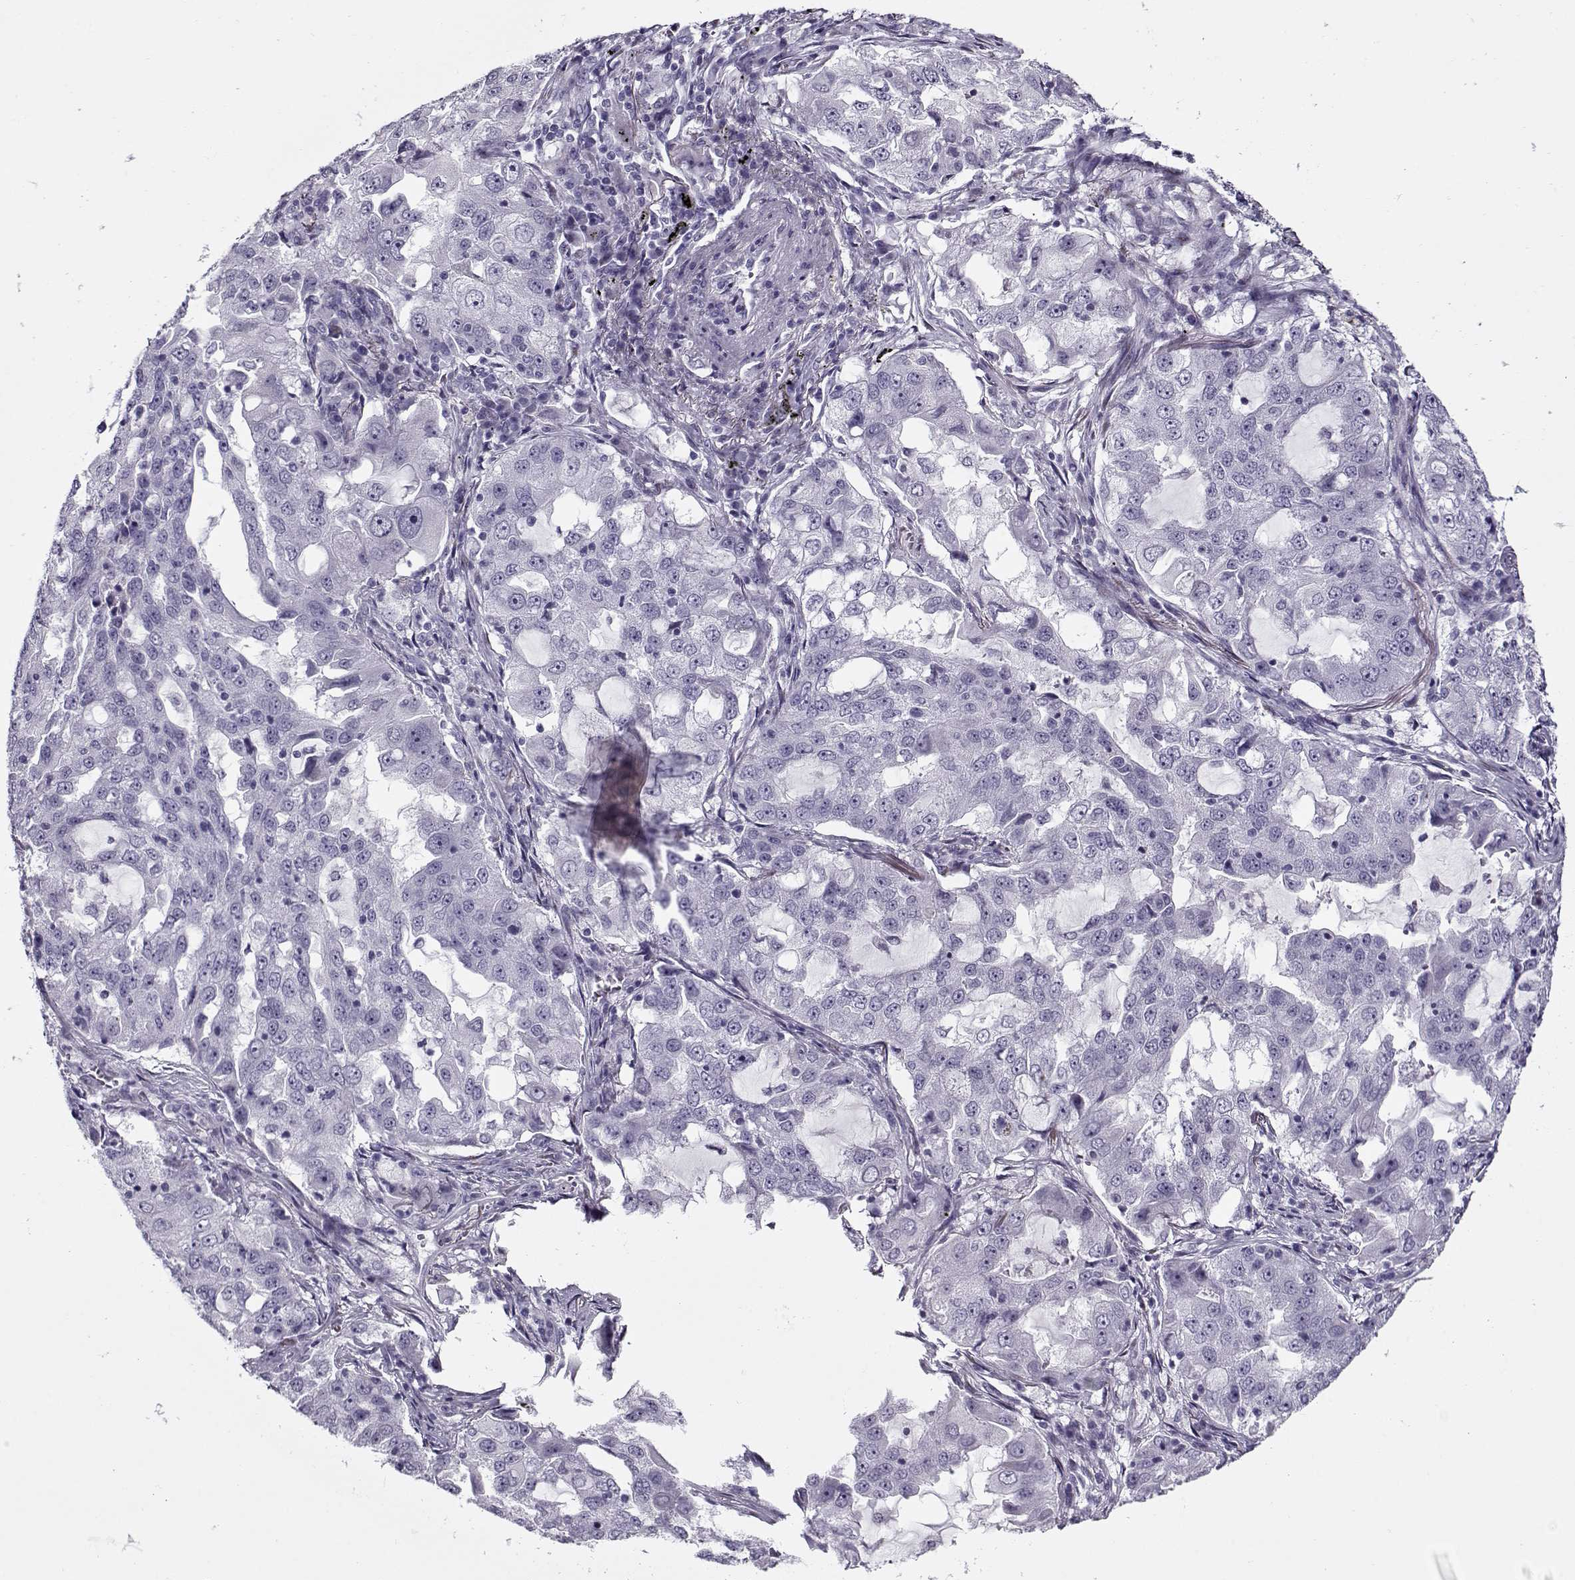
{"staining": {"intensity": "negative", "quantity": "none", "location": "none"}, "tissue": "lung cancer", "cell_type": "Tumor cells", "image_type": "cancer", "snomed": [{"axis": "morphology", "description": "Adenocarcinoma, NOS"}, {"axis": "topography", "description": "Lung"}], "caption": "There is no significant expression in tumor cells of lung adenocarcinoma.", "gene": "GAGE2A", "patient": {"sex": "female", "age": 61}}